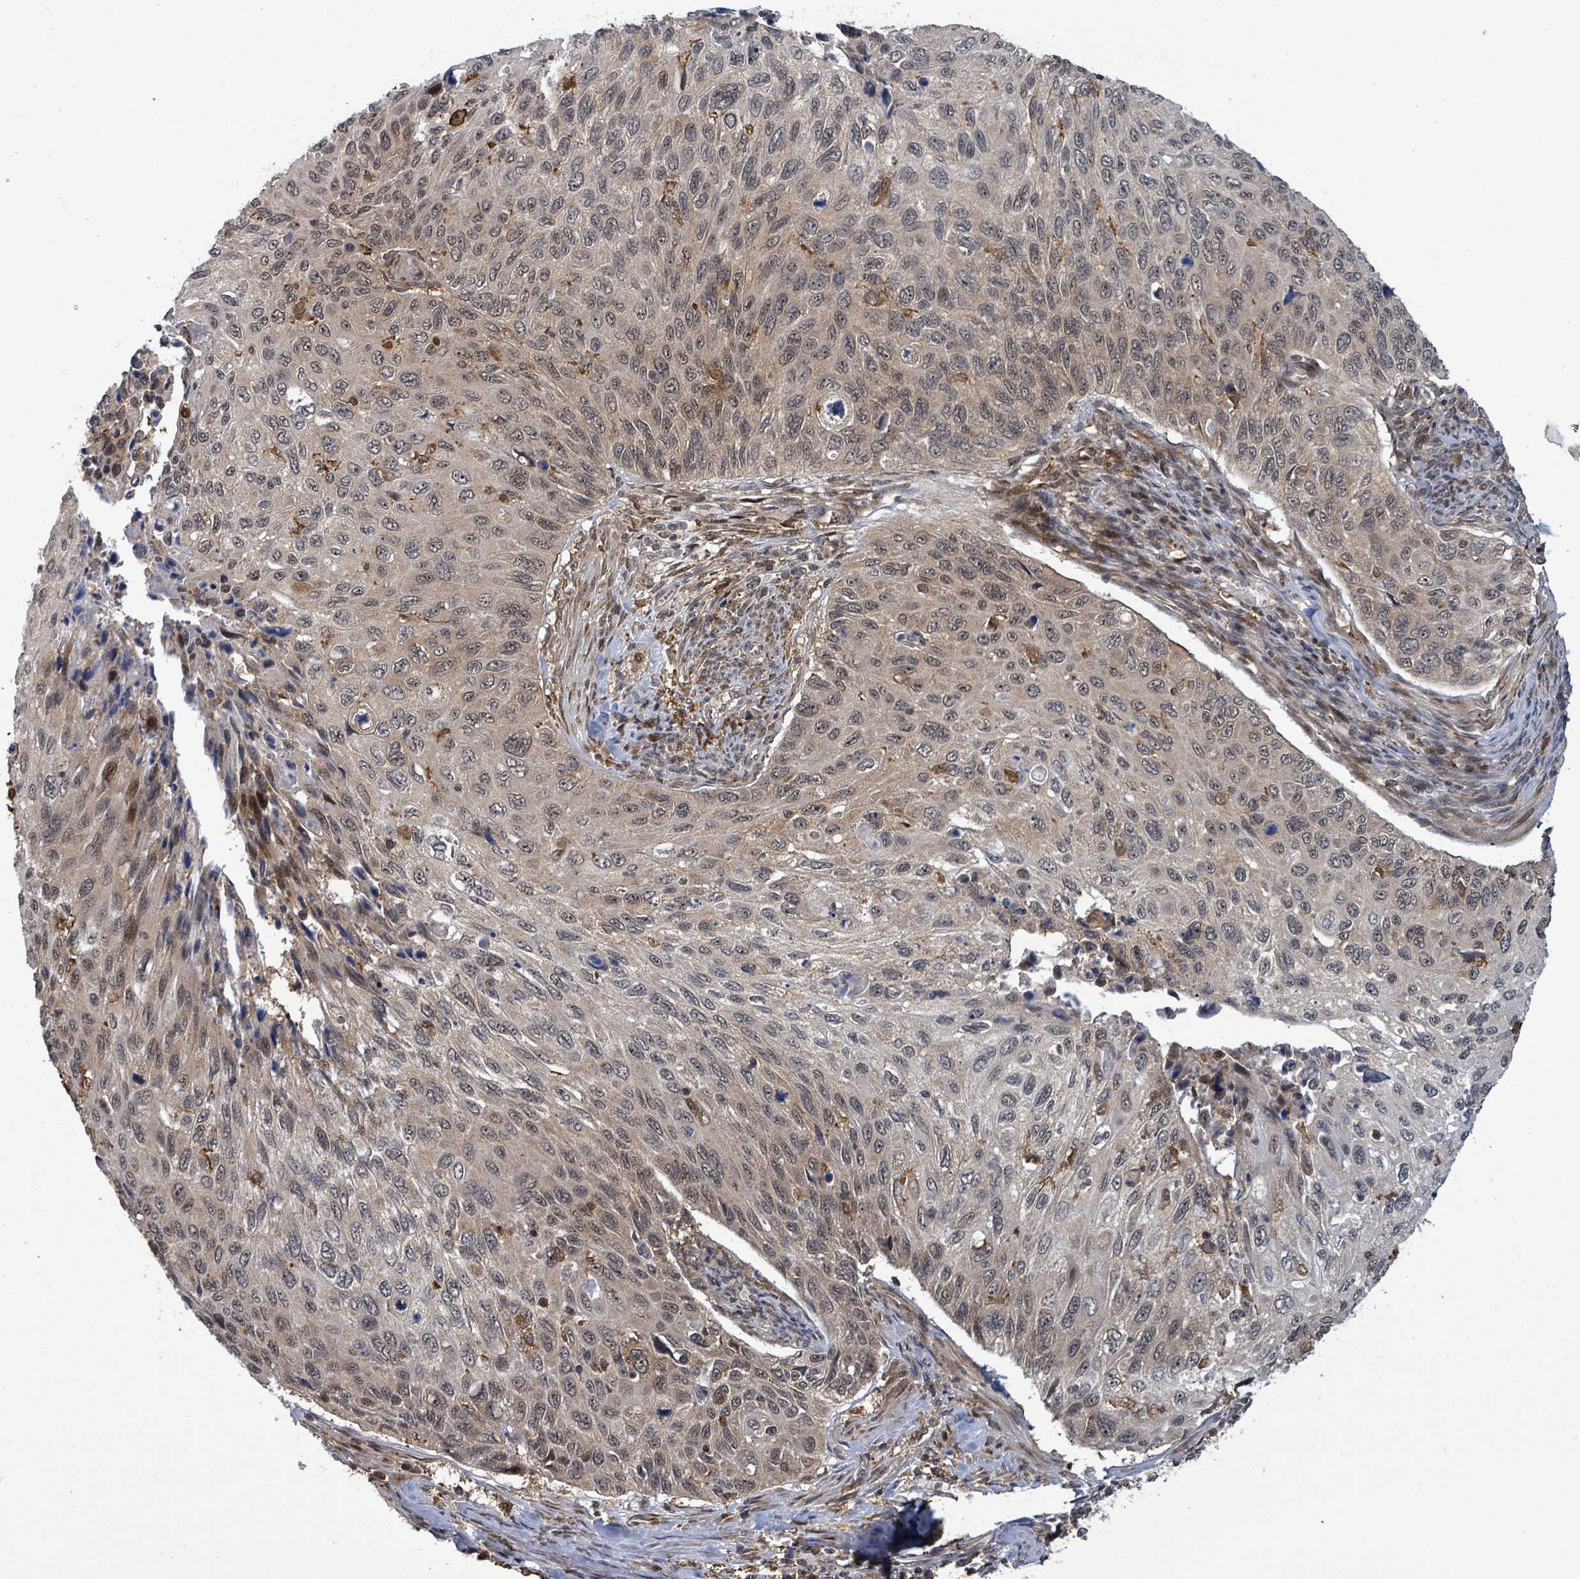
{"staining": {"intensity": "weak", "quantity": "25%-75%", "location": "cytoplasmic/membranous,nuclear"}, "tissue": "cervical cancer", "cell_type": "Tumor cells", "image_type": "cancer", "snomed": [{"axis": "morphology", "description": "Squamous cell carcinoma, NOS"}, {"axis": "topography", "description": "Cervix"}], "caption": "Immunohistochemistry histopathology image of human cervical squamous cell carcinoma stained for a protein (brown), which exhibits low levels of weak cytoplasmic/membranous and nuclear expression in approximately 25%-75% of tumor cells.", "gene": "FBXO6", "patient": {"sex": "female", "age": 70}}